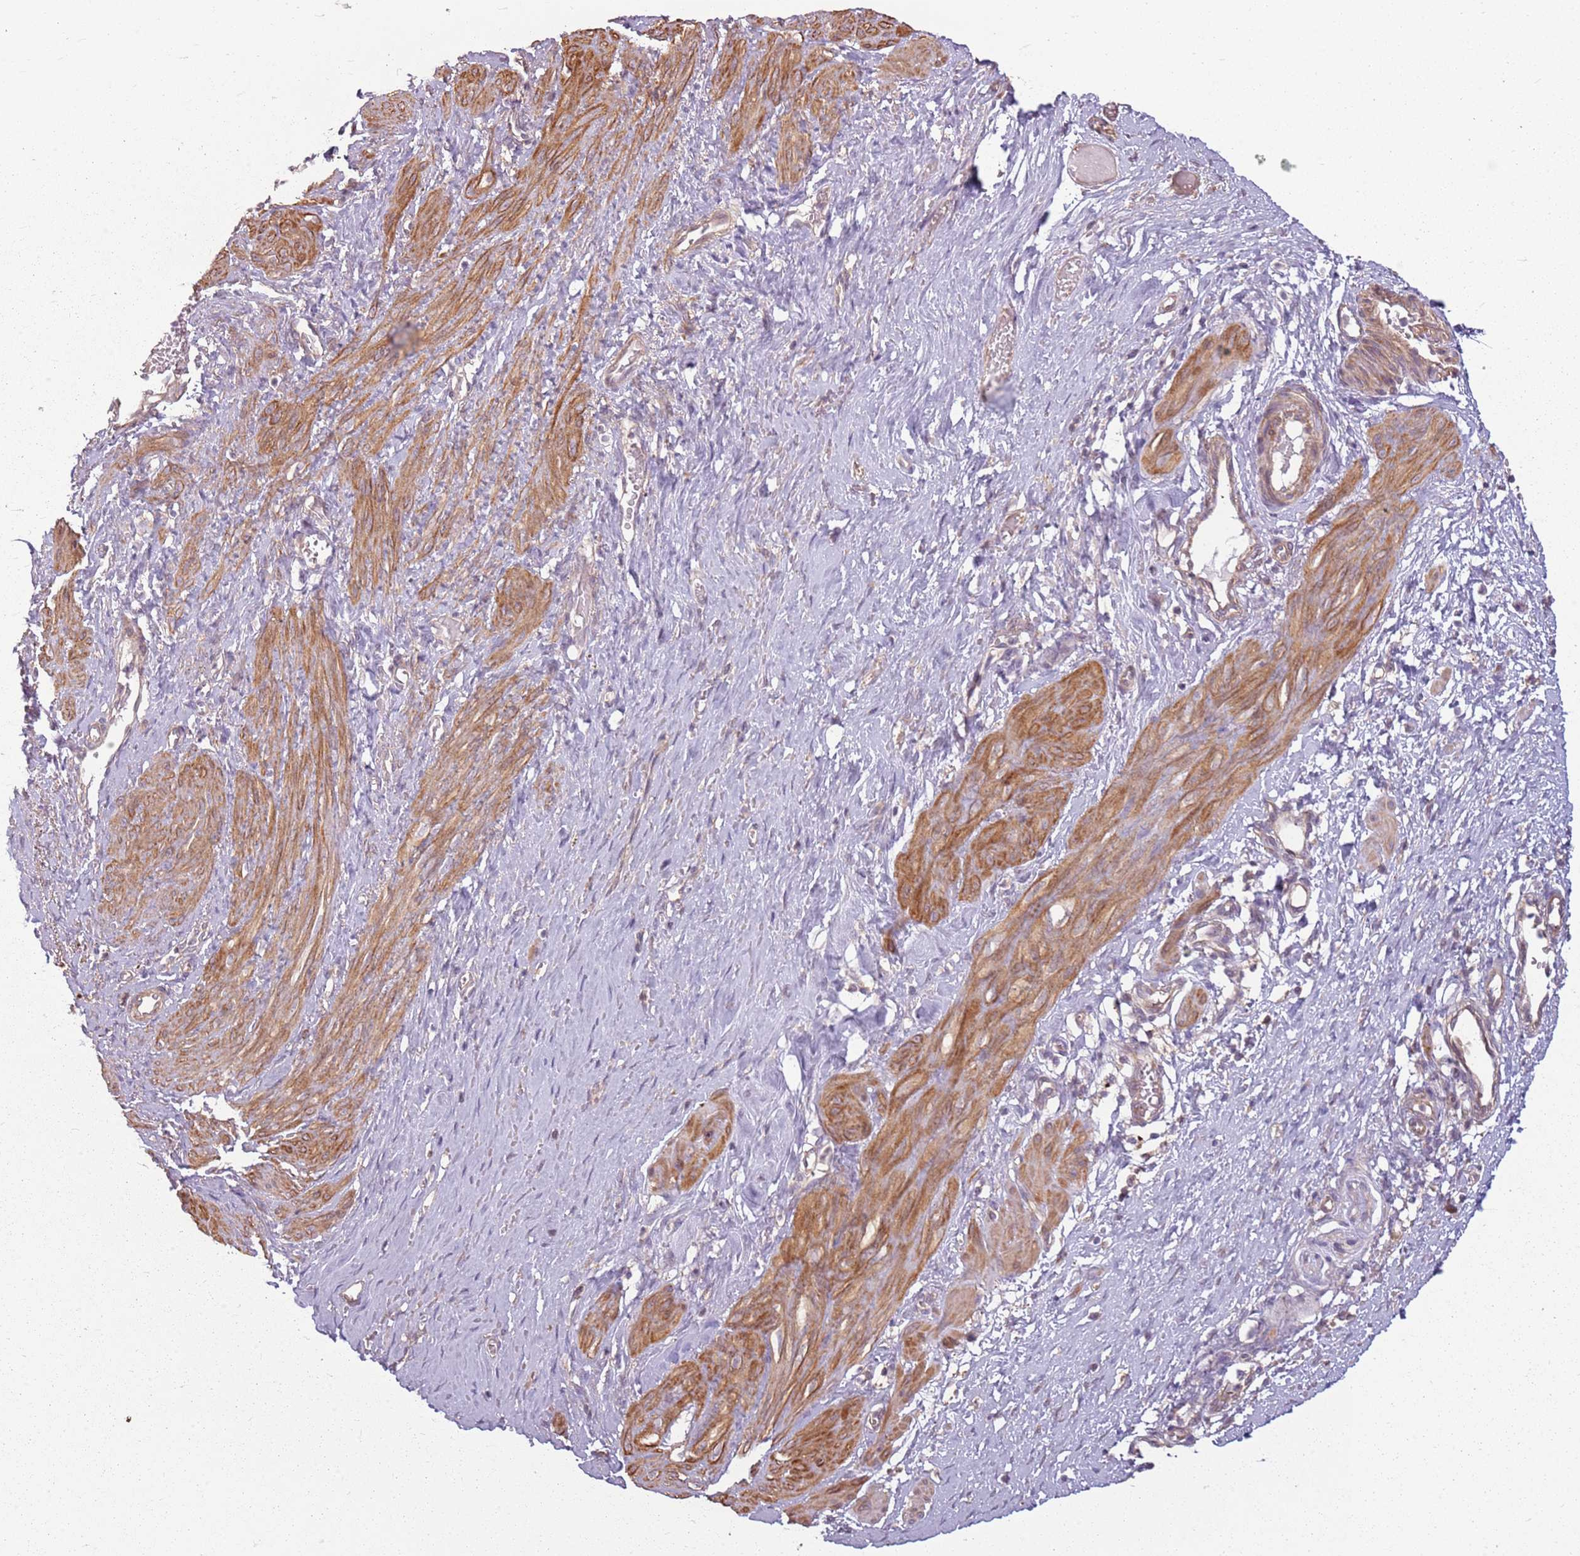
{"staining": {"intensity": "moderate", "quantity": ">75%", "location": "cytoplasmic/membranous"}, "tissue": "smooth muscle", "cell_type": "Smooth muscle cells", "image_type": "normal", "snomed": [{"axis": "morphology", "description": "Normal tissue, NOS"}, {"axis": "topography", "description": "Endometrium"}], "caption": "Unremarkable smooth muscle was stained to show a protein in brown. There is medium levels of moderate cytoplasmic/membranous expression in about >75% of smooth muscle cells.", "gene": "RPL21", "patient": {"sex": "female", "age": 33}}